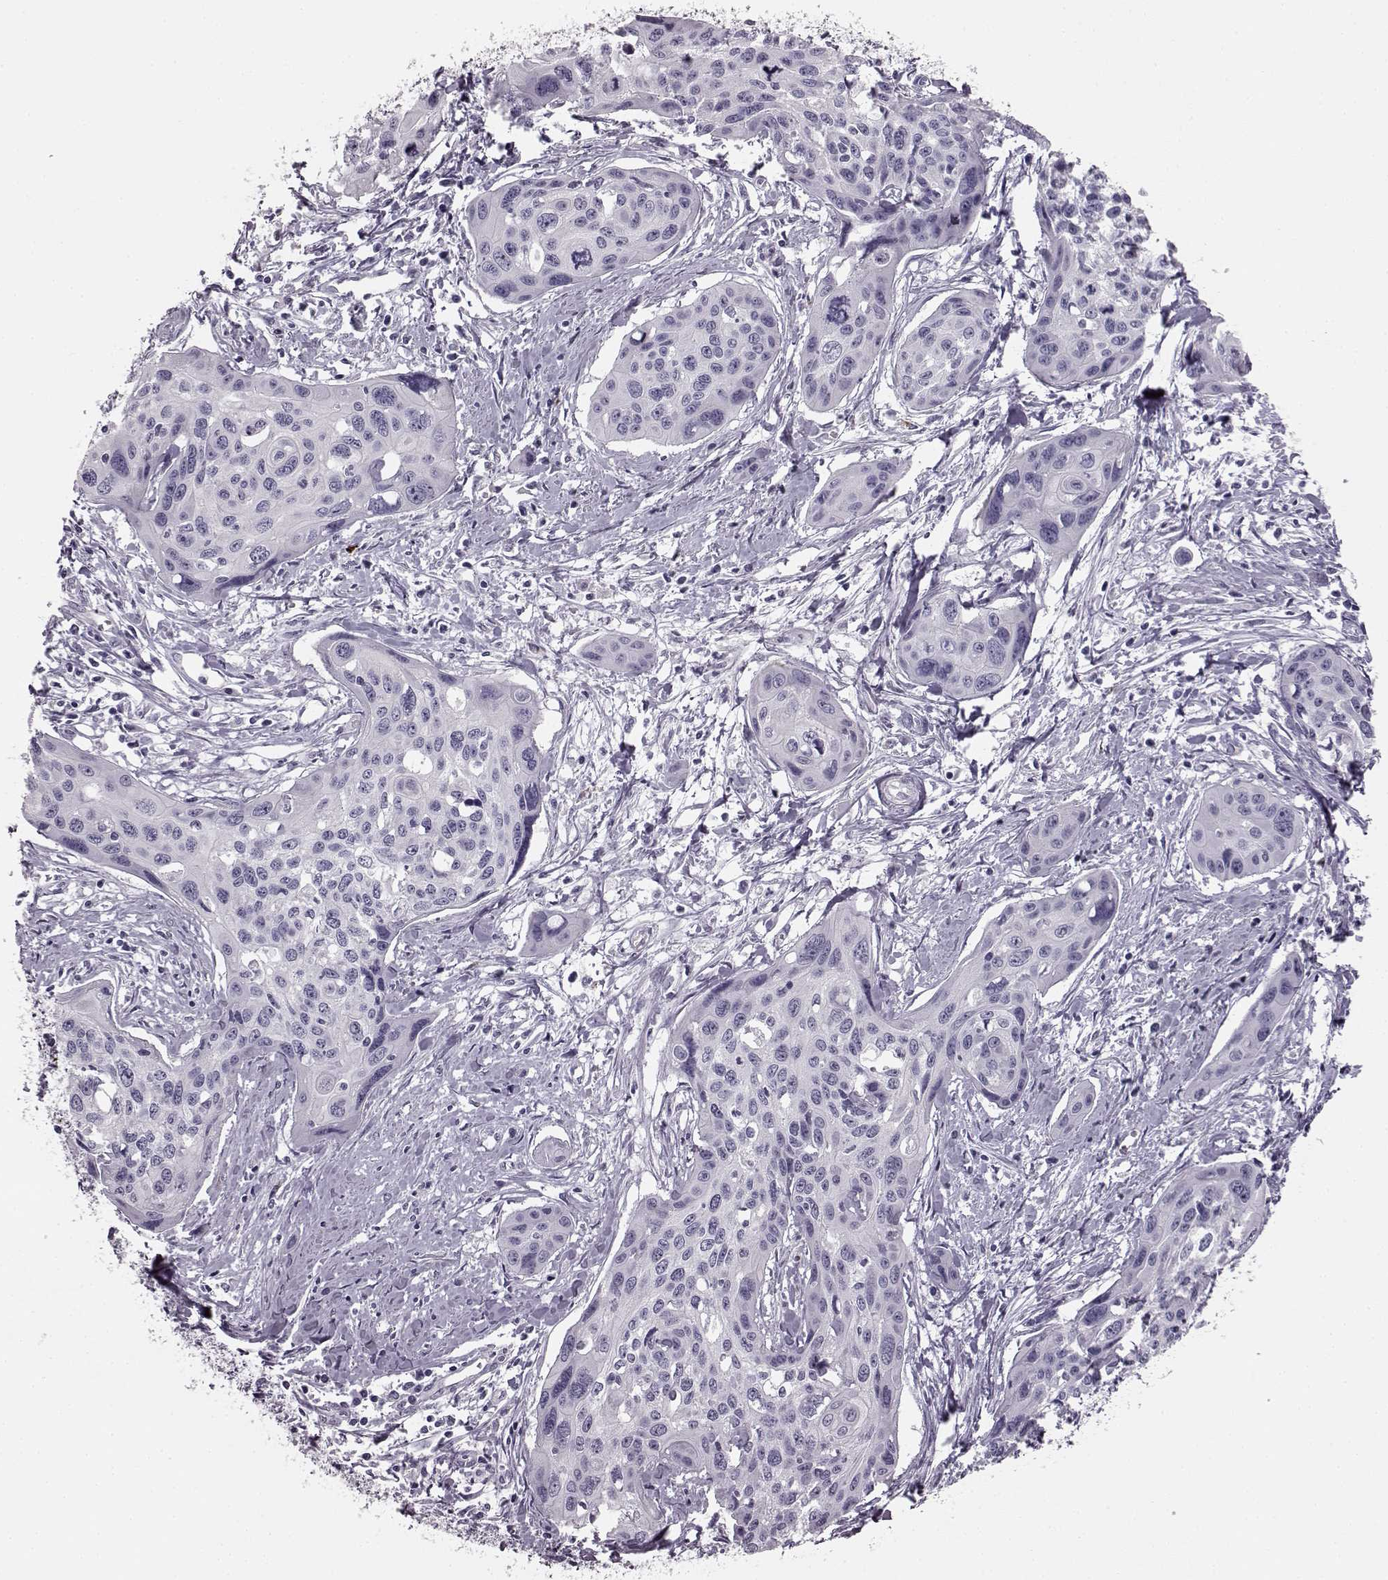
{"staining": {"intensity": "negative", "quantity": "none", "location": "none"}, "tissue": "cervical cancer", "cell_type": "Tumor cells", "image_type": "cancer", "snomed": [{"axis": "morphology", "description": "Squamous cell carcinoma, NOS"}, {"axis": "topography", "description": "Cervix"}], "caption": "Tumor cells show no significant protein positivity in cervical cancer (squamous cell carcinoma). (Brightfield microscopy of DAB immunohistochemistry at high magnification).", "gene": "SNTG1", "patient": {"sex": "female", "age": 31}}